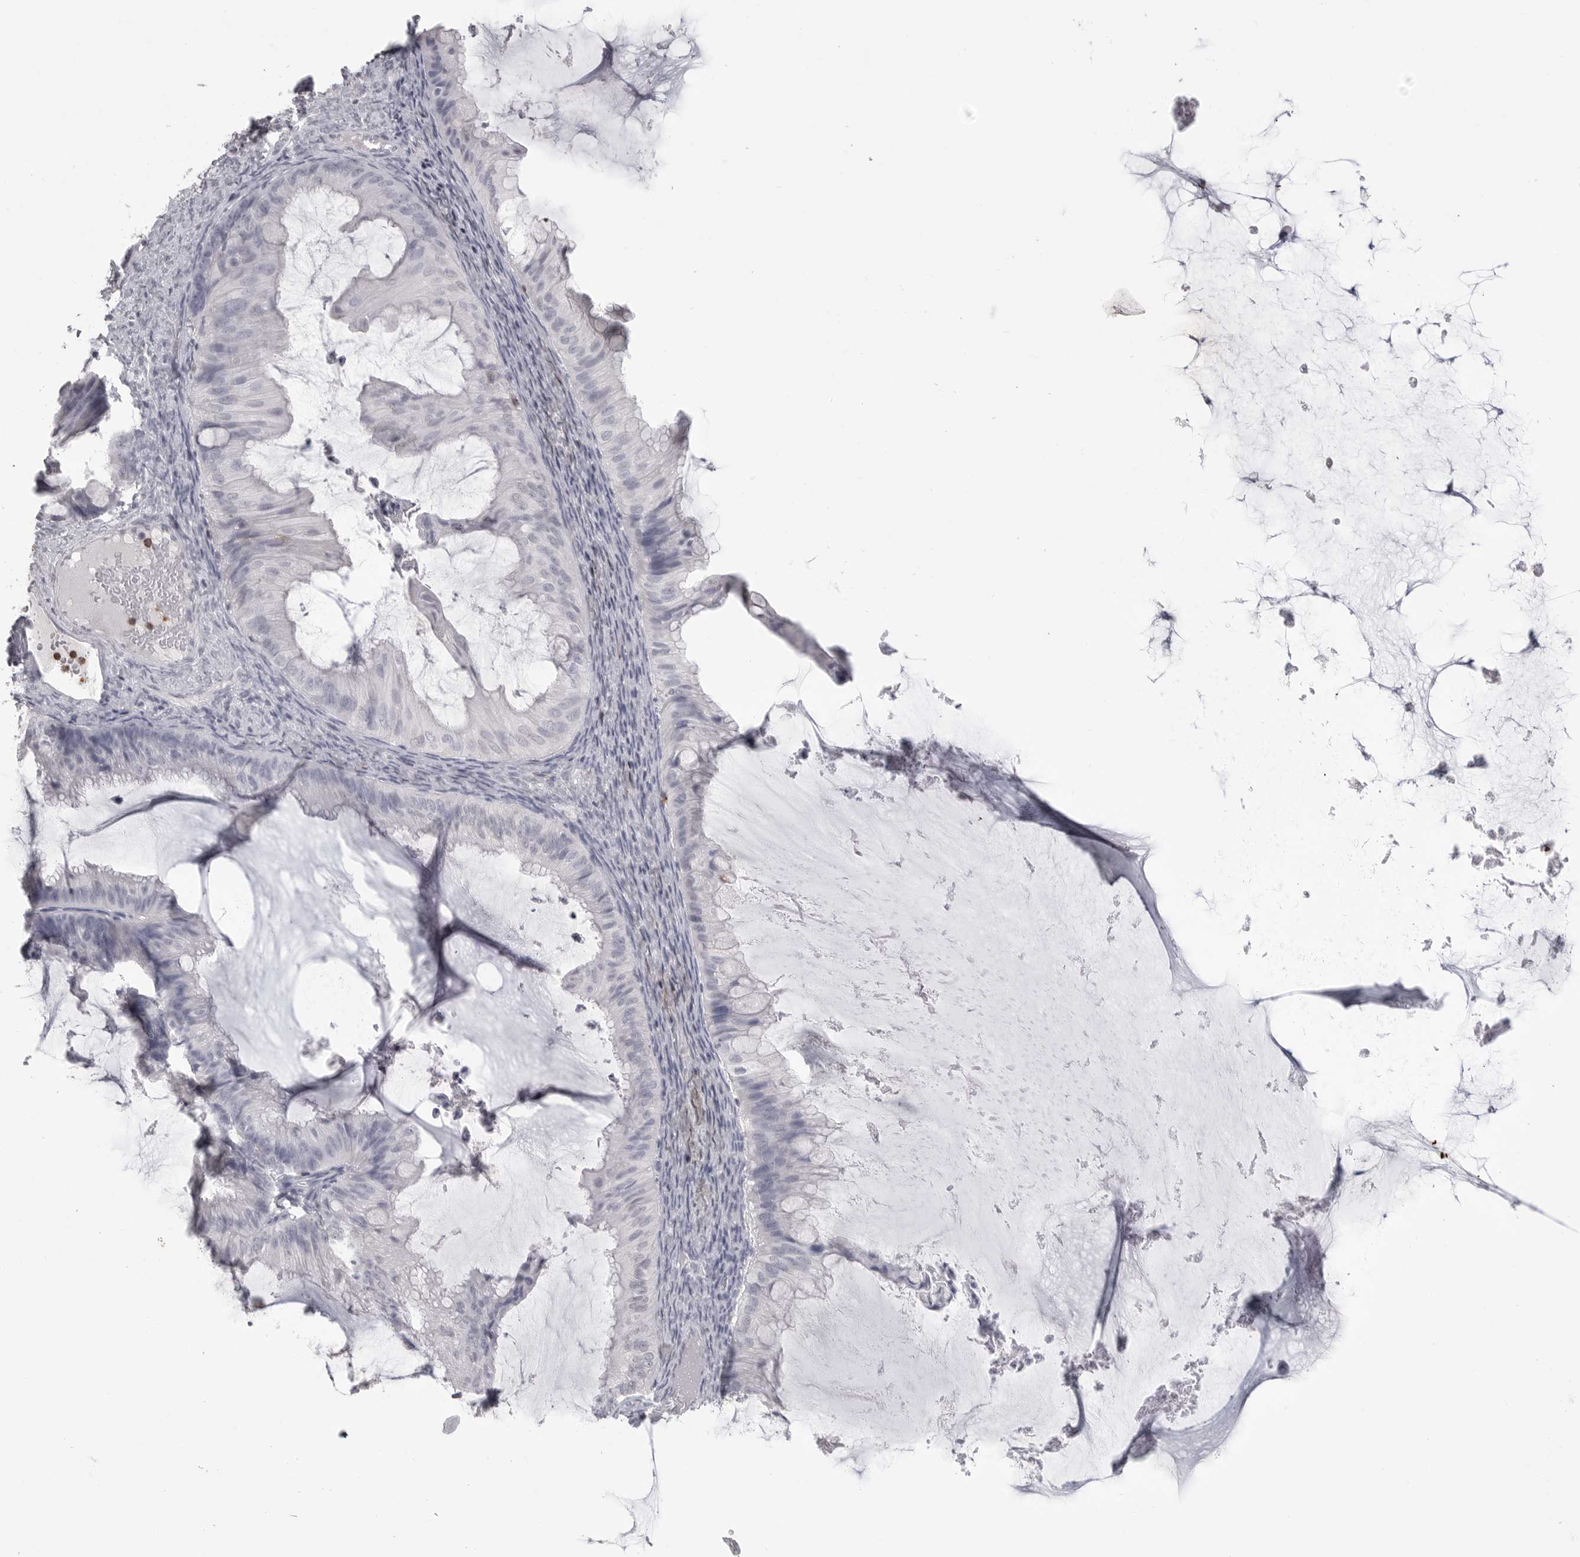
{"staining": {"intensity": "negative", "quantity": "none", "location": "none"}, "tissue": "ovarian cancer", "cell_type": "Tumor cells", "image_type": "cancer", "snomed": [{"axis": "morphology", "description": "Cystadenocarcinoma, mucinous, NOS"}, {"axis": "topography", "description": "Ovary"}], "caption": "A micrograph of mucinous cystadenocarcinoma (ovarian) stained for a protein shows no brown staining in tumor cells.", "gene": "ITGAL", "patient": {"sex": "female", "age": 61}}